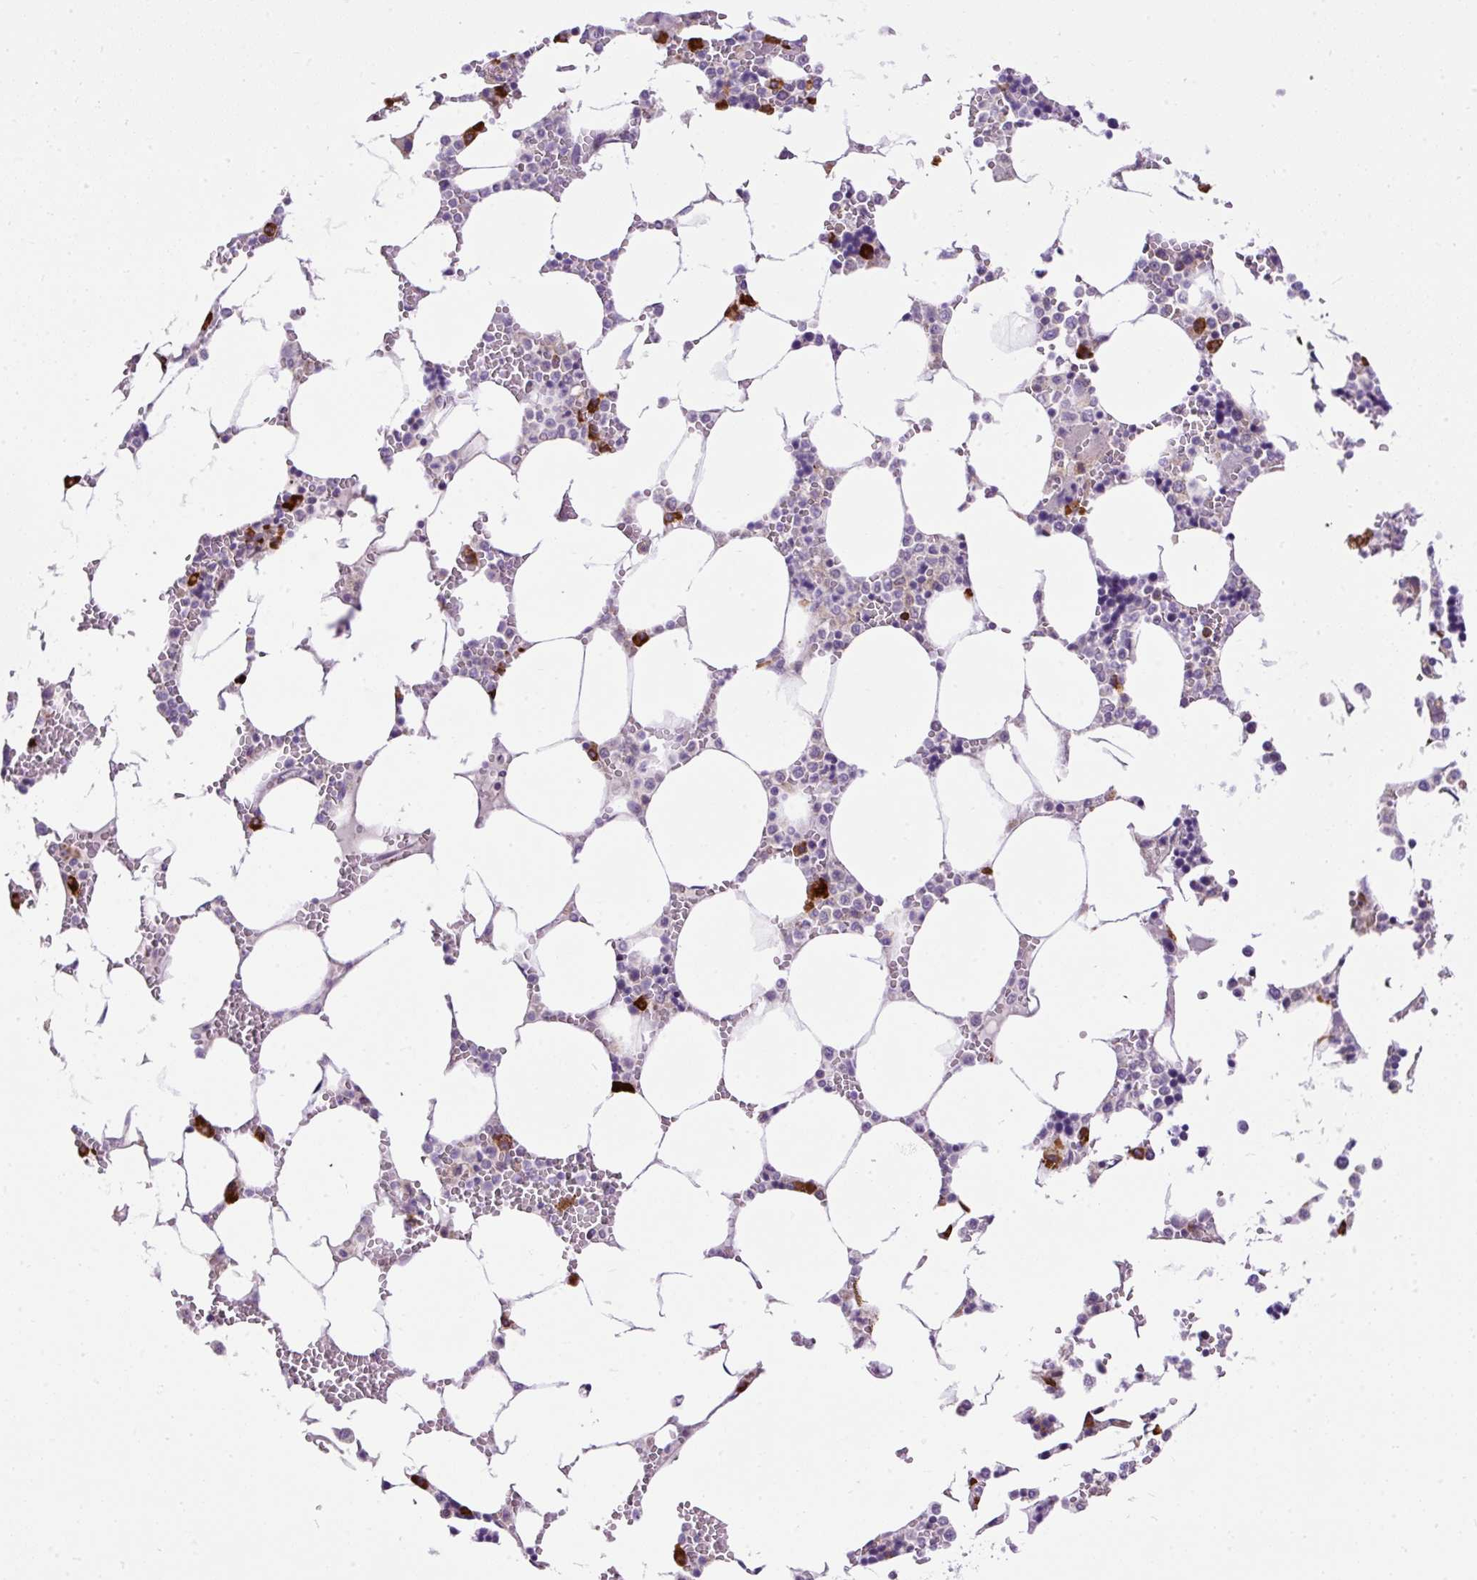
{"staining": {"intensity": "strong", "quantity": "<25%", "location": "cytoplasmic/membranous"}, "tissue": "bone marrow", "cell_type": "Hematopoietic cells", "image_type": "normal", "snomed": [{"axis": "morphology", "description": "Normal tissue, NOS"}, {"axis": "topography", "description": "Bone marrow"}], "caption": "This photomicrograph exhibits normal bone marrow stained with immunohistochemistry (IHC) to label a protein in brown. The cytoplasmic/membranous of hematopoietic cells show strong positivity for the protein. Nuclei are counter-stained blue.", "gene": "FMC1", "patient": {"sex": "male", "age": 64}}